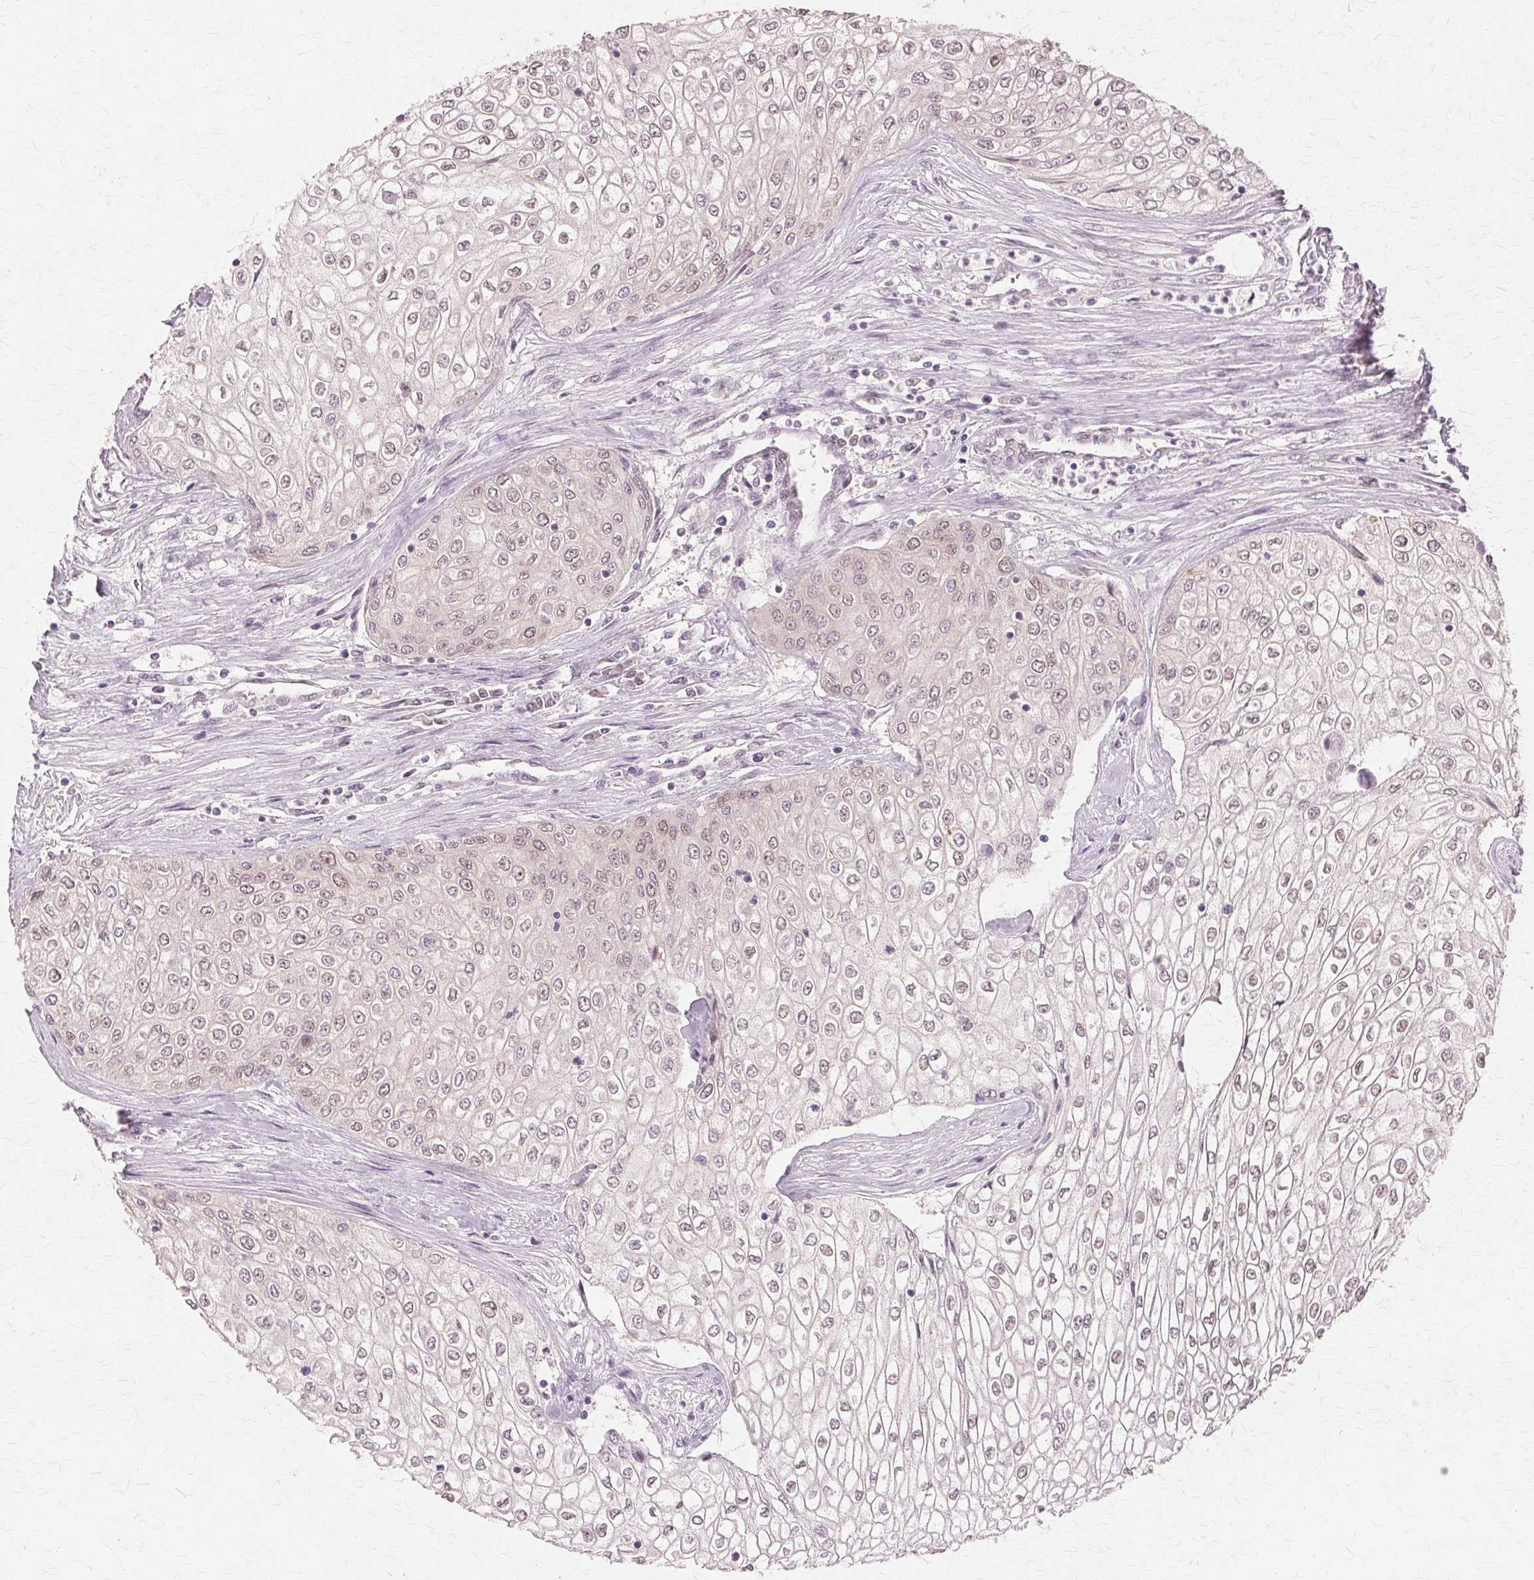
{"staining": {"intensity": "weak", "quantity": "<25%", "location": "nuclear"}, "tissue": "urothelial cancer", "cell_type": "Tumor cells", "image_type": "cancer", "snomed": [{"axis": "morphology", "description": "Urothelial carcinoma, High grade"}, {"axis": "topography", "description": "Urinary bladder"}], "caption": "Tumor cells show no significant protein expression in urothelial carcinoma (high-grade).", "gene": "PRMT5", "patient": {"sex": "male", "age": 62}}